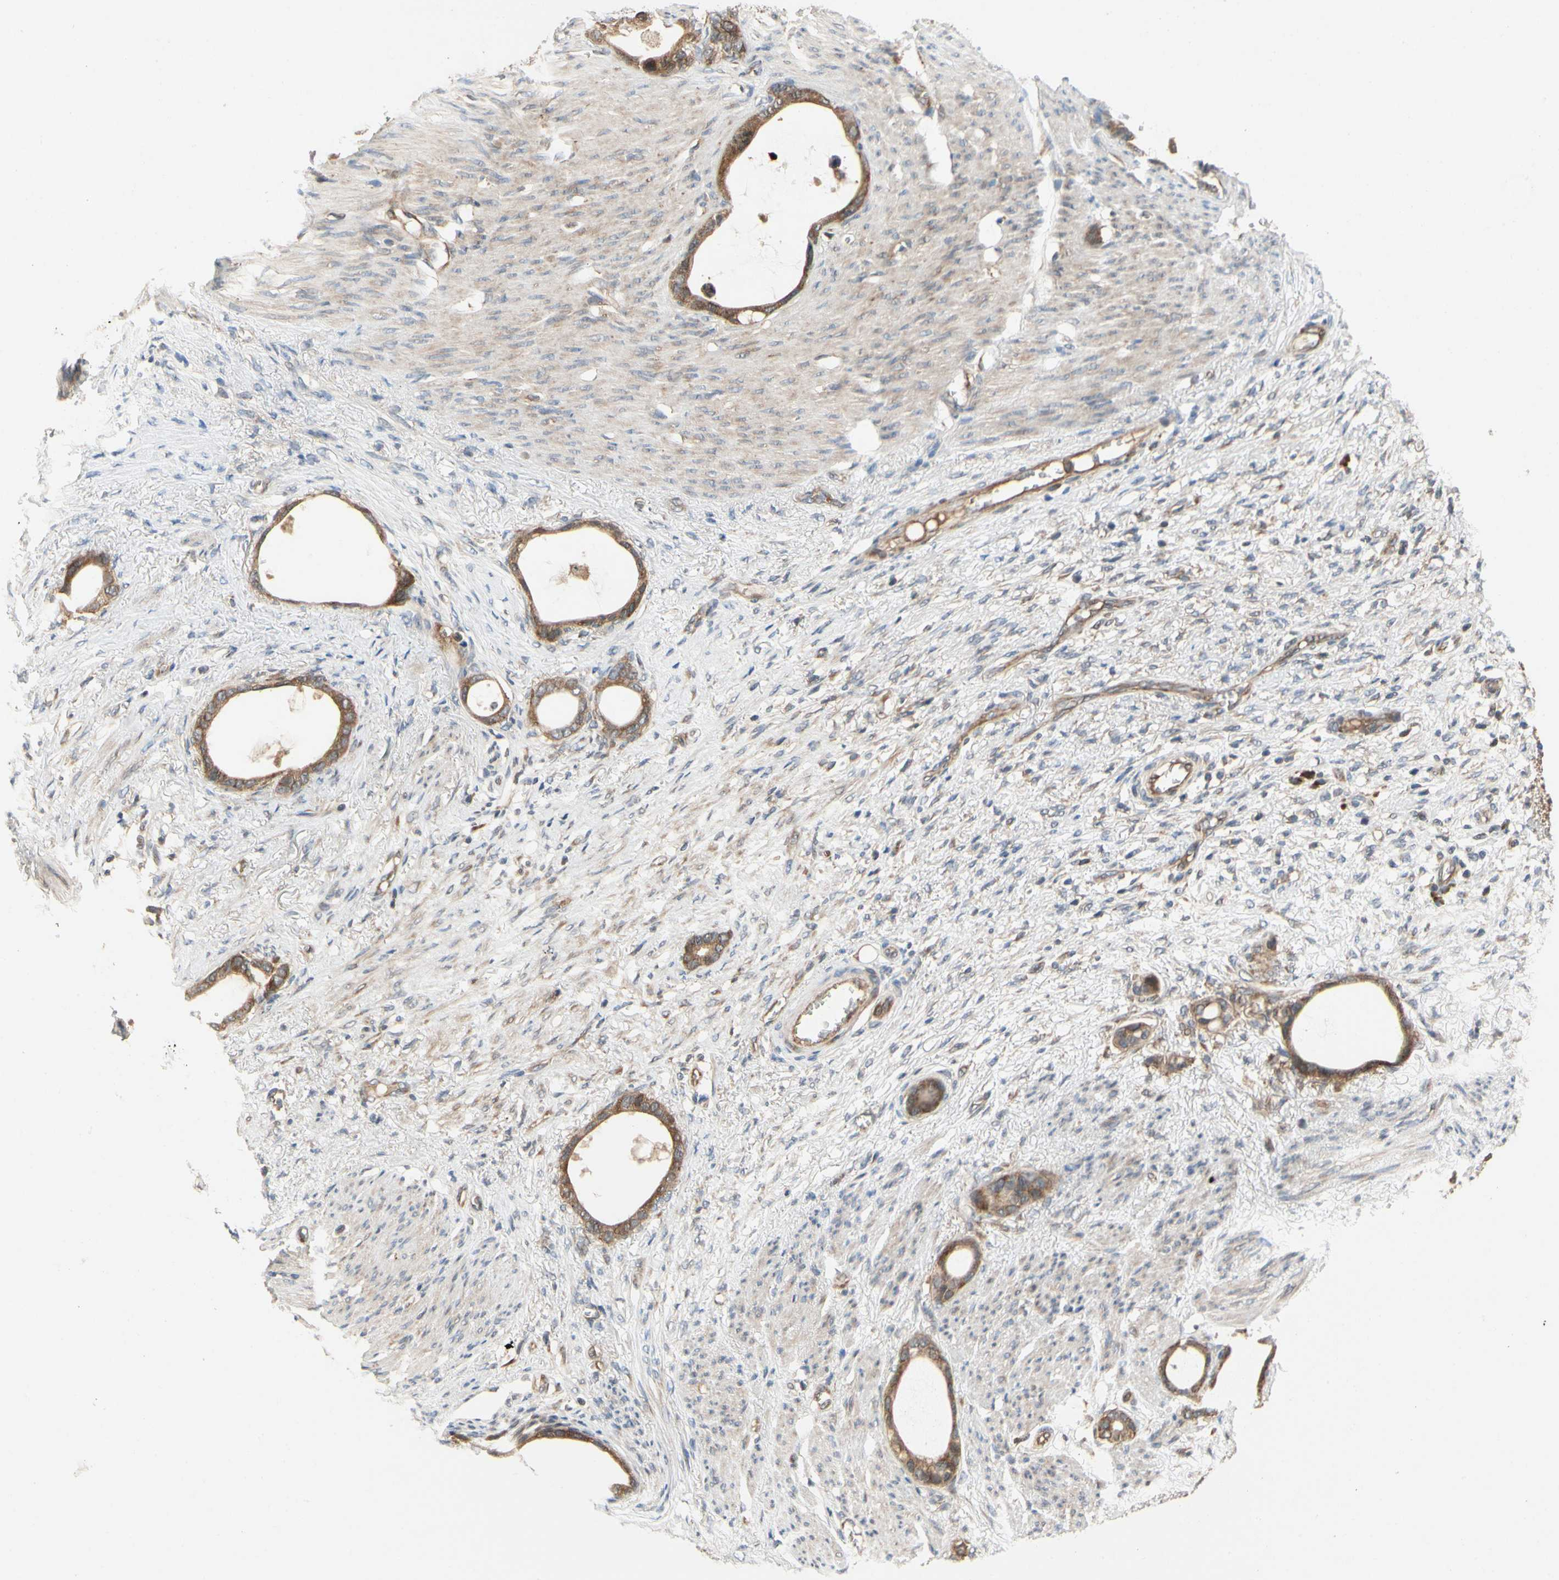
{"staining": {"intensity": "moderate", "quantity": ">75%", "location": "cytoplasmic/membranous"}, "tissue": "stomach cancer", "cell_type": "Tumor cells", "image_type": "cancer", "snomed": [{"axis": "morphology", "description": "Adenocarcinoma, NOS"}, {"axis": "topography", "description": "Stomach"}], "caption": "Tumor cells demonstrate moderate cytoplasmic/membranous expression in approximately >75% of cells in stomach cancer (adenocarcinoma).", "gene": "TDRP", "patient": {"sex": "female", "age": 75}}